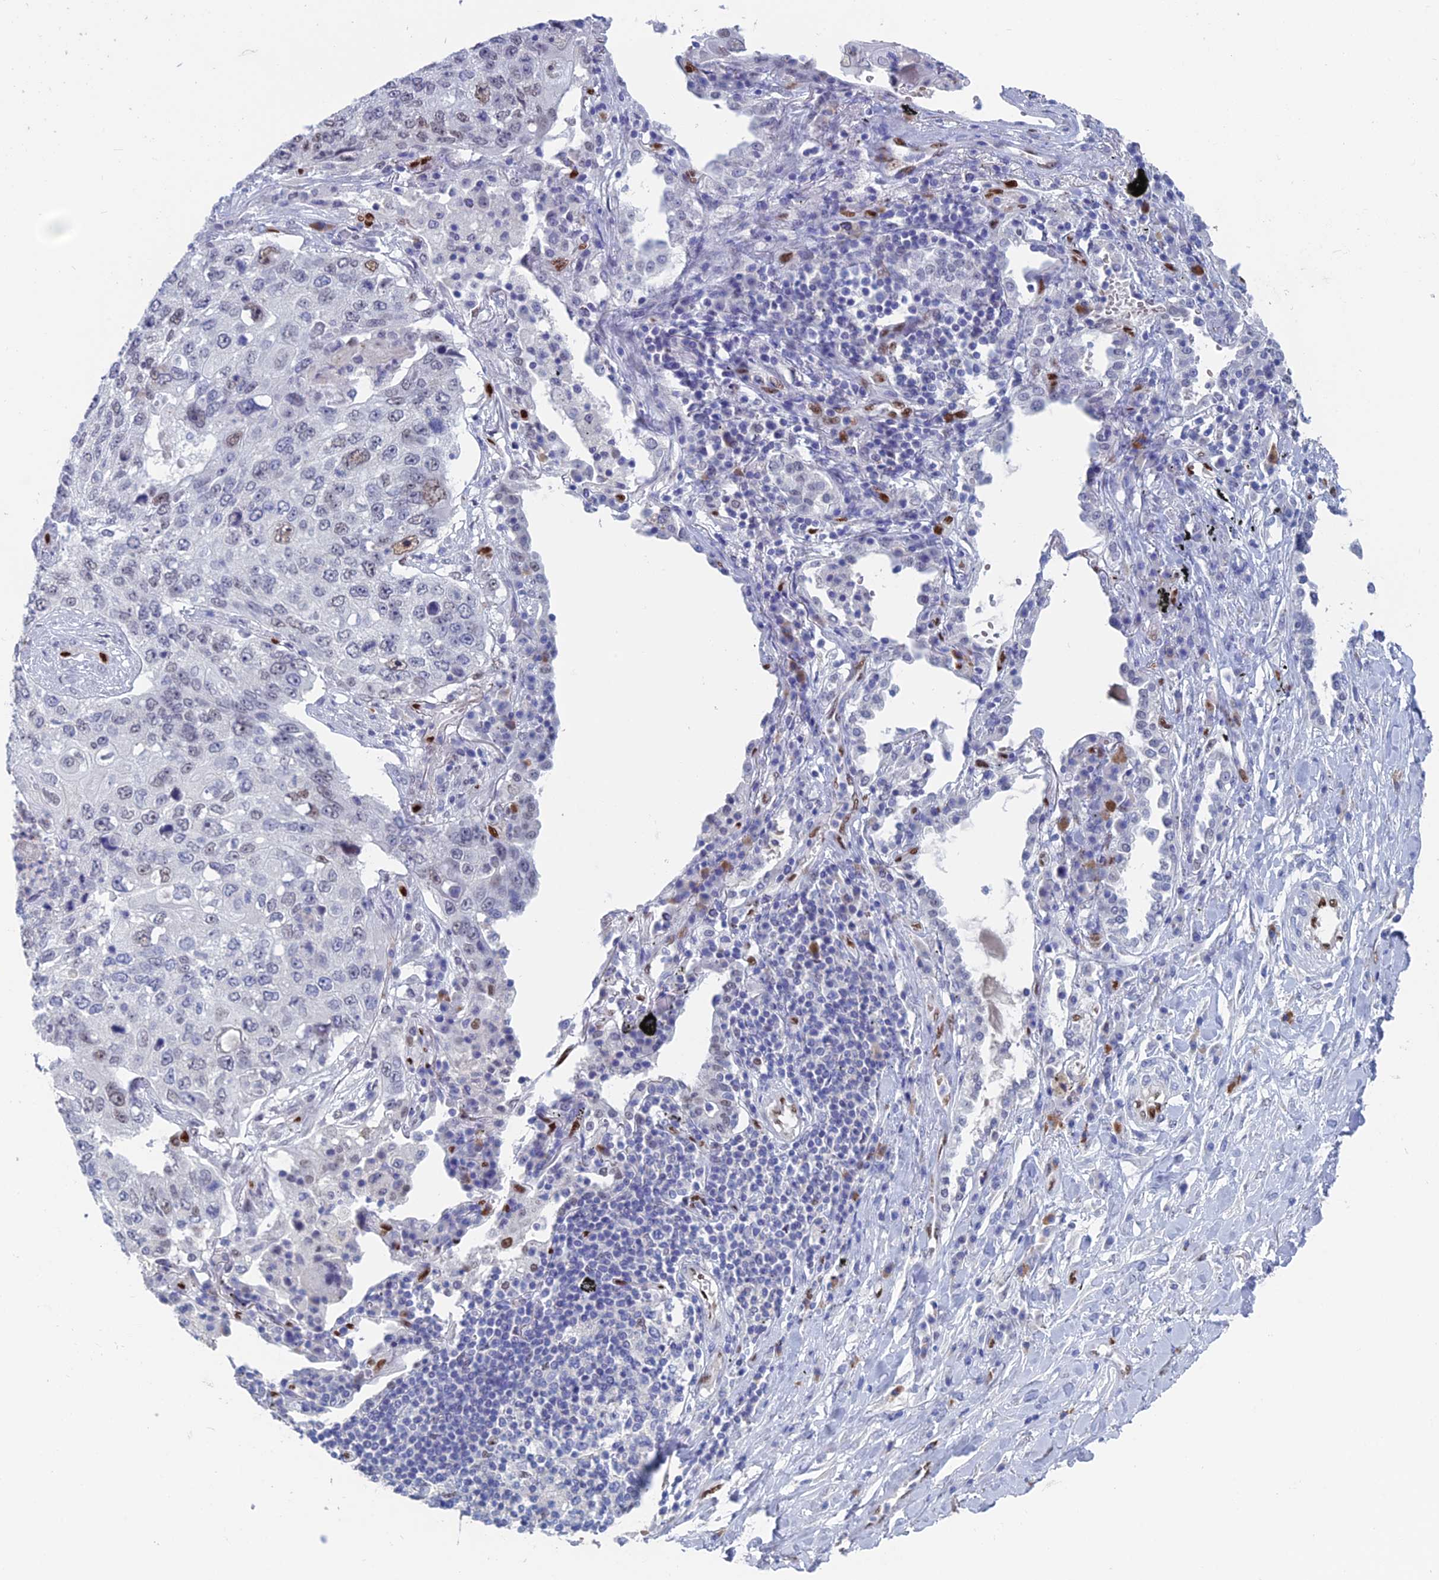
{"staining": {"intensity": "weak", "quantity": "<25%", "location": "nuclear"}, "tissue": "lung cancer", "cell_type": "Tumor cells", "image_type": "cancer", "snomed": [{"axis": "morphology", "description": "Squamous cell carcinoma, NOS"}, {"axis": "topography", "description": "Lung"}], "caption": "DAB immunohistochemical staining of human lung squamous cell carcinoma displays no significant expression in tumor cells.", "gene": "NOL4L", "patient": {"sex": "female", "age": 63}}